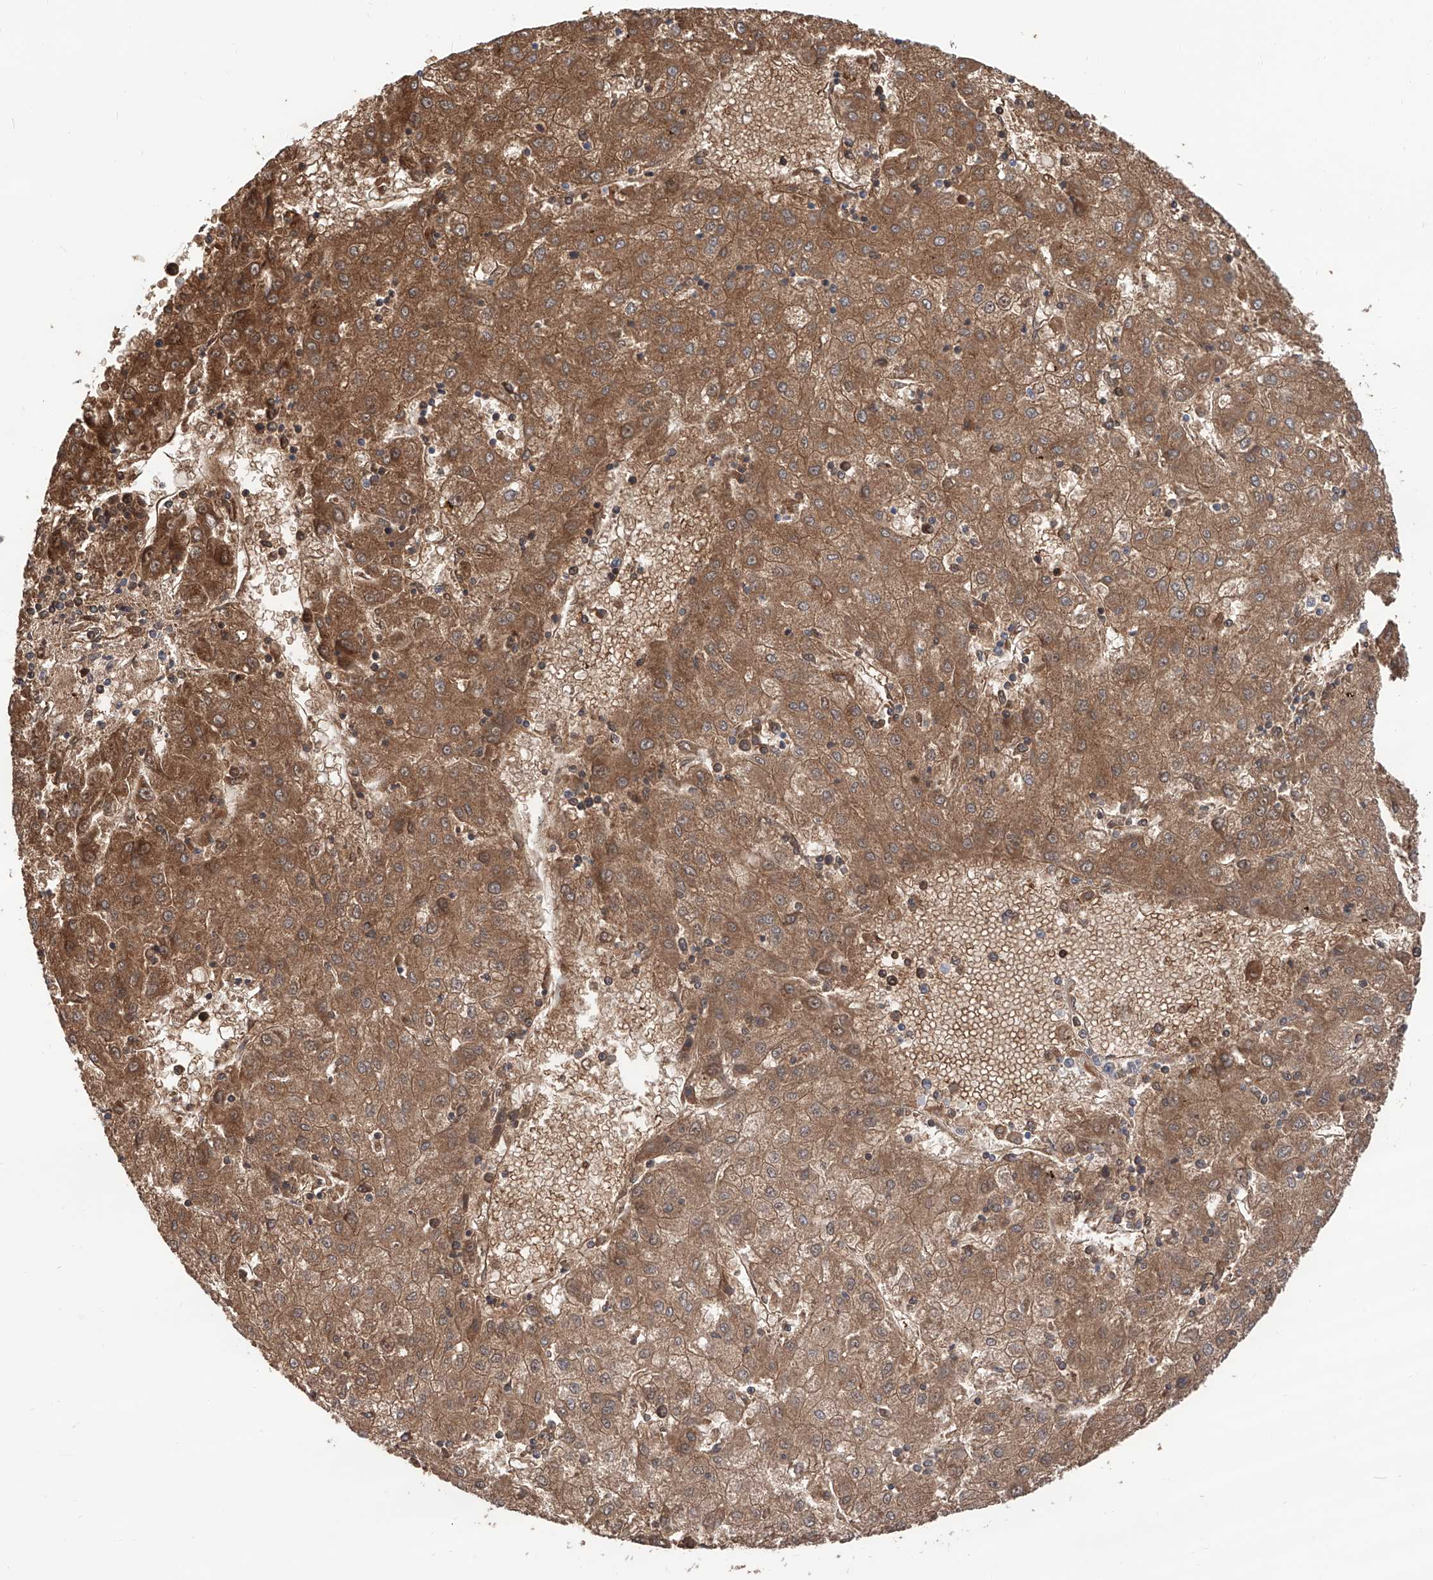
{"staining": {"intensity": "moderate", "quantity": ">75%", "location": "cytoplasmic/membranous"}, "tissue": "liver cancer", "cell_type": "Tumor cells", "image_type": "cancer", "snomed": [{"axis": "morphology", "description": "Carcinoma, Hepatocellular, NOS"}, {"axis": "topography", "description": "Liver"}], "caption": "Liver hepatocellular carcinoma was stained to show a protein in brown. There is medium levels of moderate cytoplasmic/membranous staining in about >75% of tumor cells. The protein is stained brown, and the nuclei are stained in blue (DAB IHC with brightfield microscopy, high magnification).", "gene": "EDN1", "patient": {"sex": "male", "age": 72}}